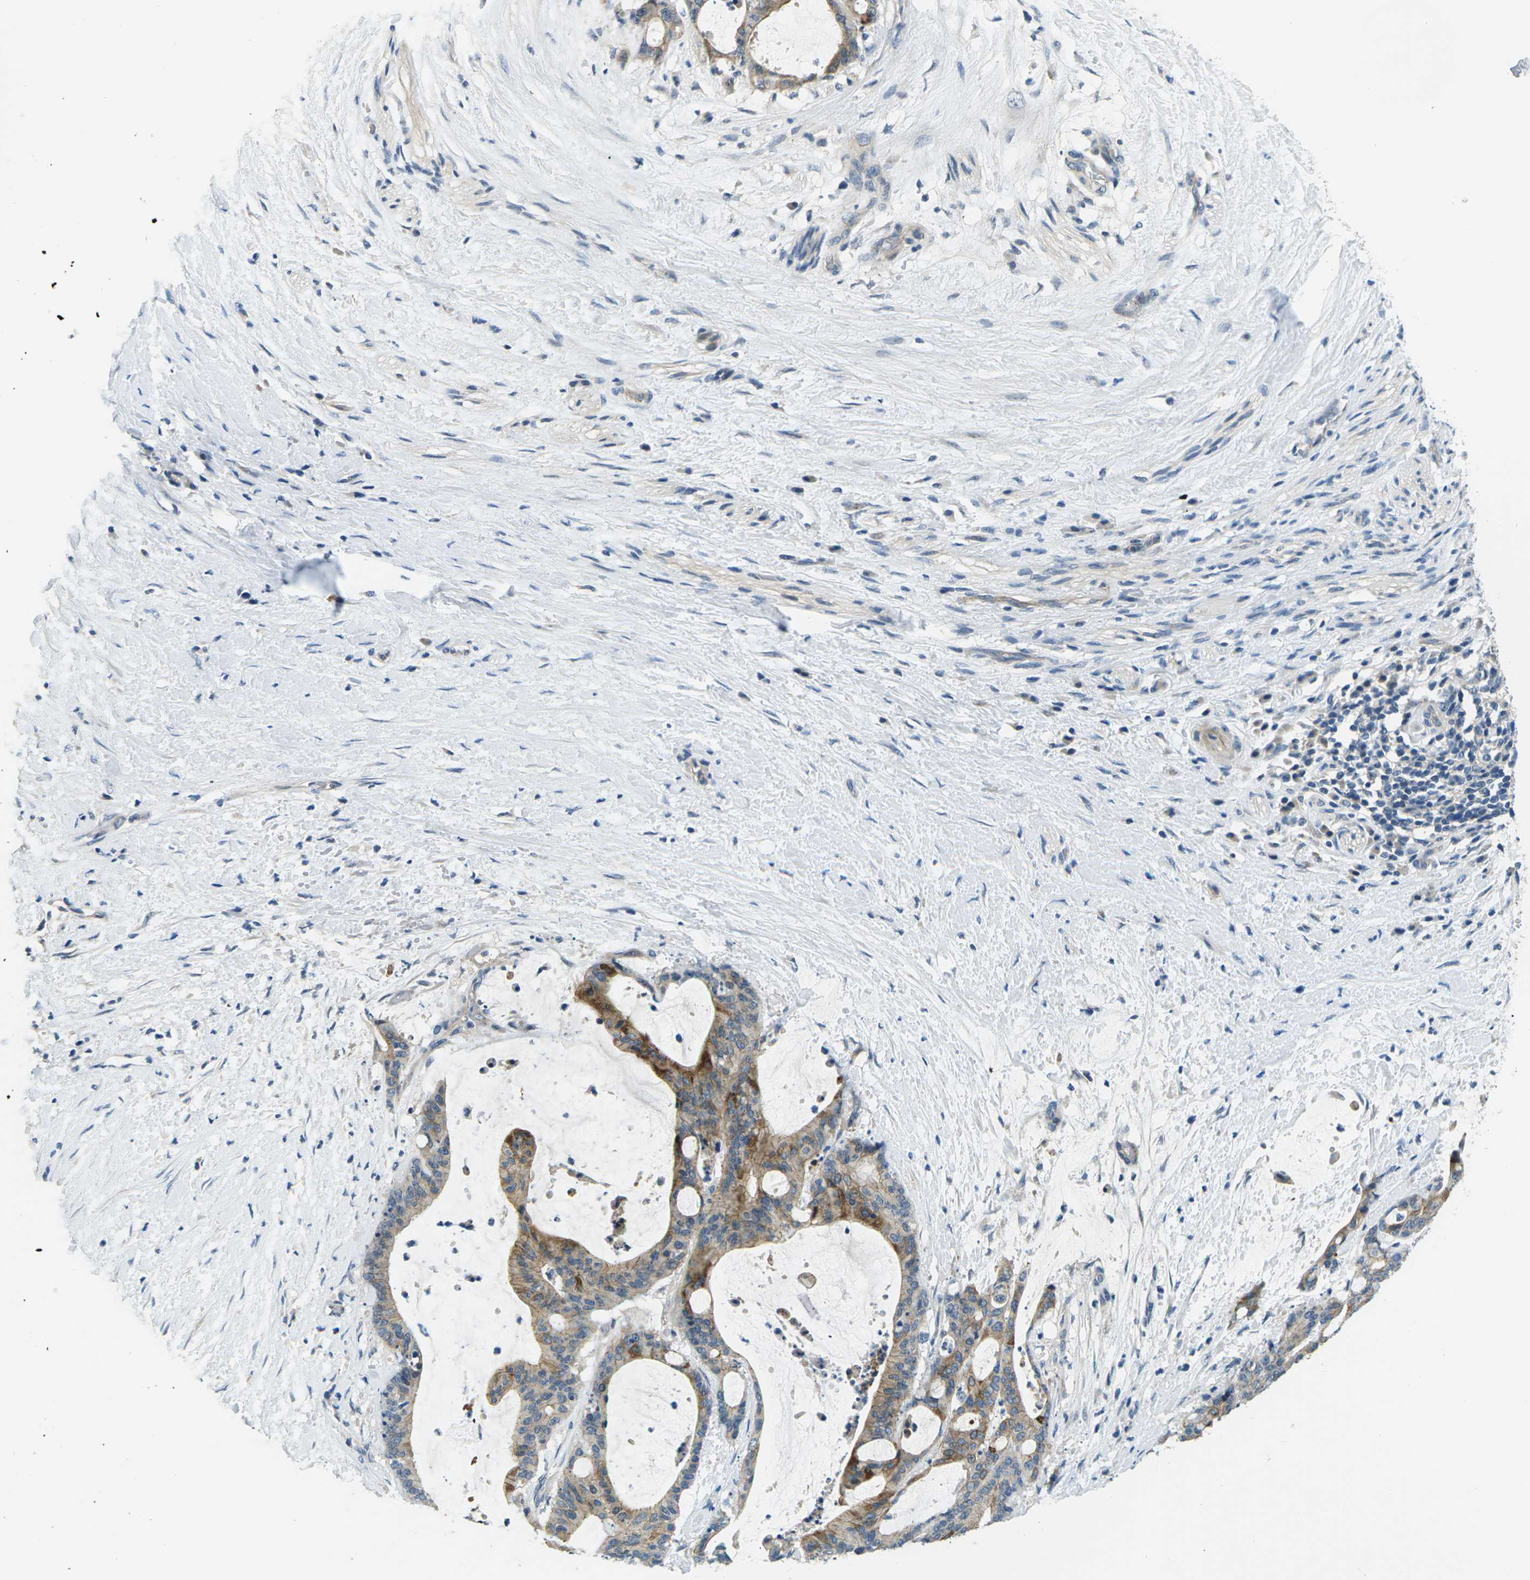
{"staining": {"intensity": "moderate", "quantity": ">75%", "location": "cytoplasmic/membranous"}, "tissue": "liver cancer", "cell_type": "Tumor cells", "image_type": "cancer", "snomed": [{"axis": "morphology", "description": "Cholangiocarcinoma"}, {"axis": "topography", "description": "Liver"}], "caption": "Human liver cholangiocarcinoma stained with a protein marker reveals moderate staining in tumor cells.", "gene": "CTNND1", "patient": {"sex": "female", "age": 73}}